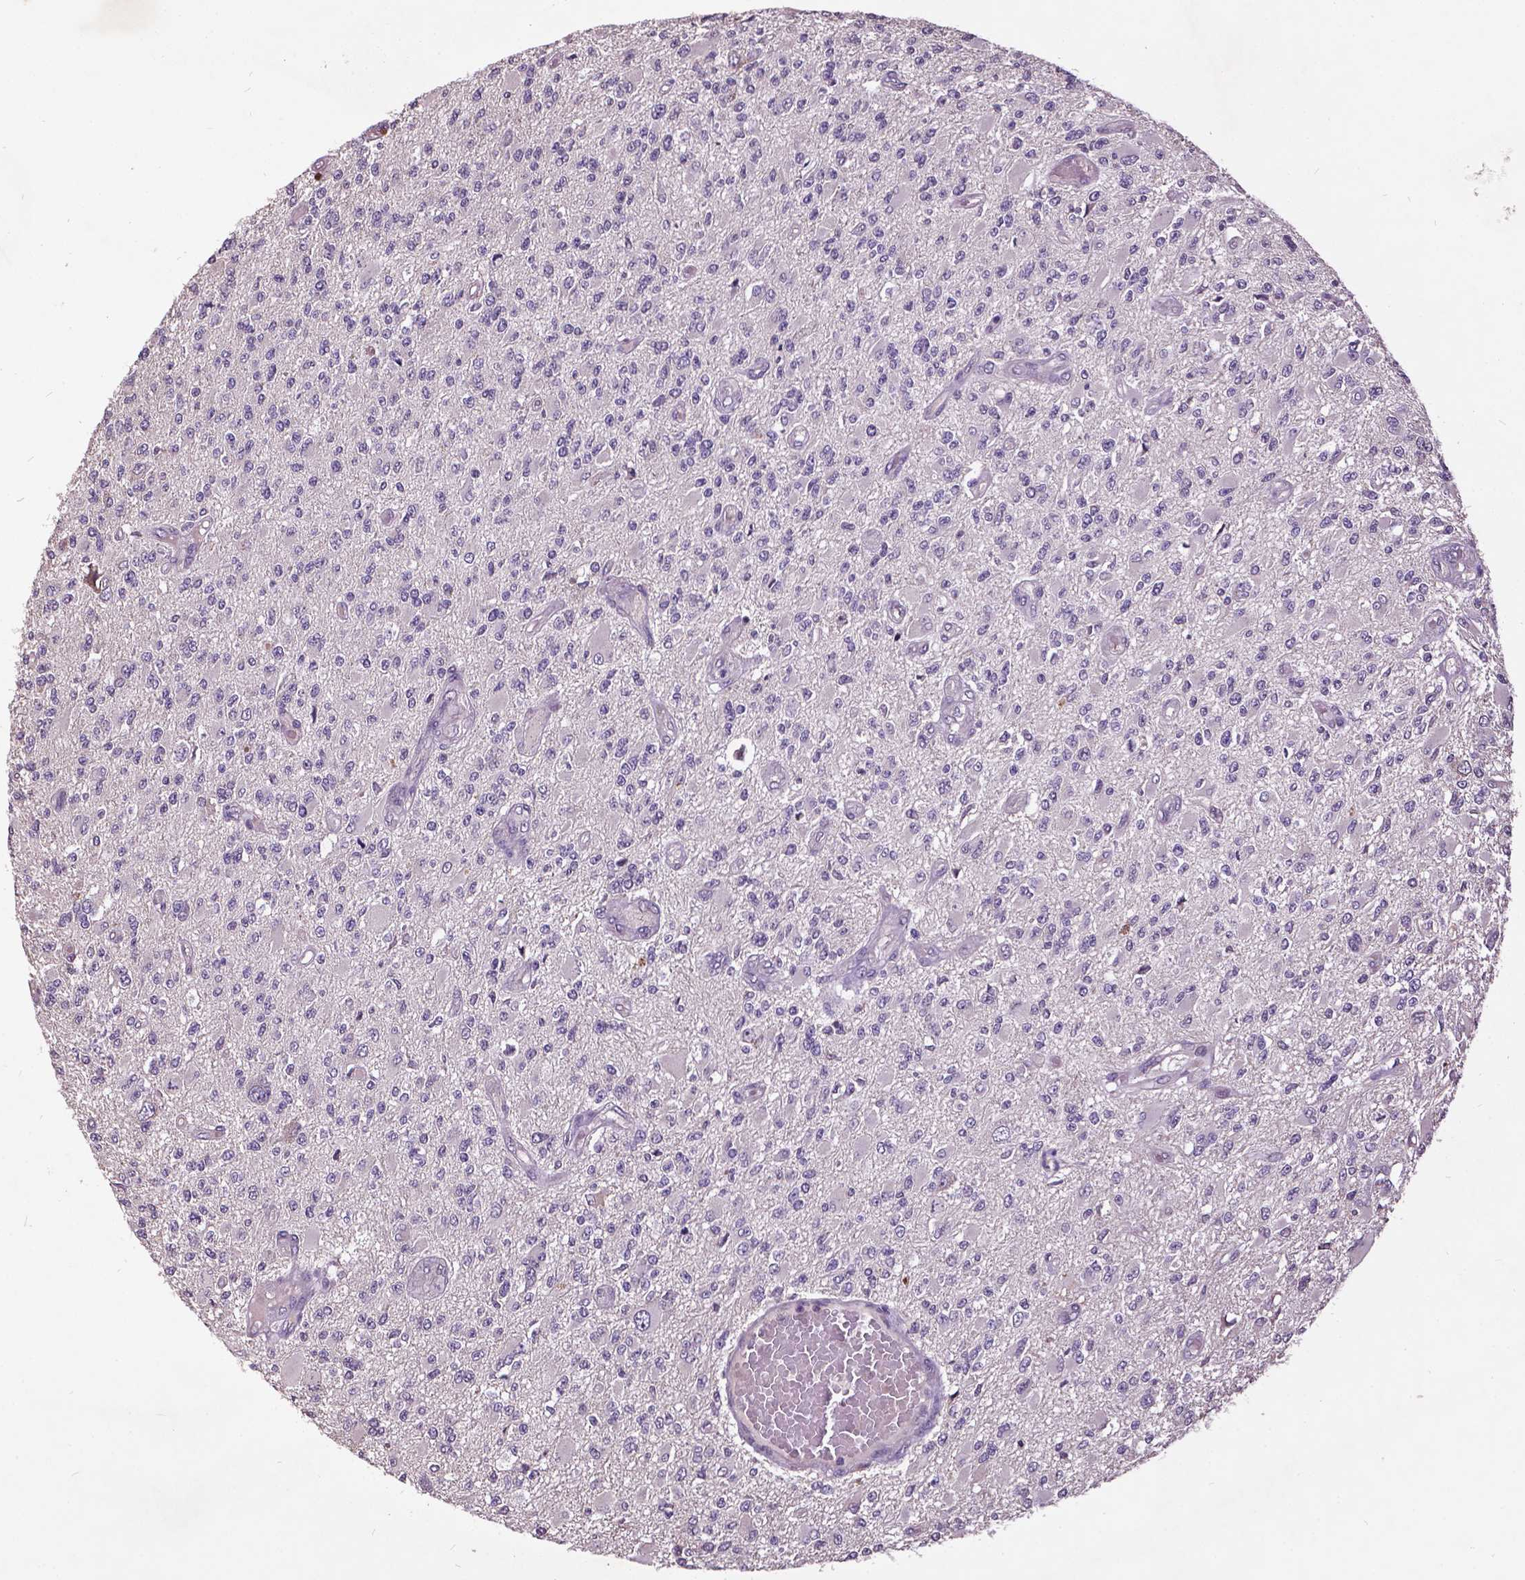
{"staining": {"intensity": "negative", "quantity": "none", "location": "none"}, "tissue": "glioma", "cell_type": "Tumor cells", "image_type": "cancer", "snomed": [{"axis": "morphology", "description": "Glioma, malignant, High grade"}, {"axis": "topography", "description": "Brain"}], "caption": "An immunohistochemistry micrograph of malignant glioma (high-grade) is shown. There is no staining in tumor cells of malignant glioma (high-grade).", "gene": "AP1S3", "patient": {"sex": "female", "age": 63}}